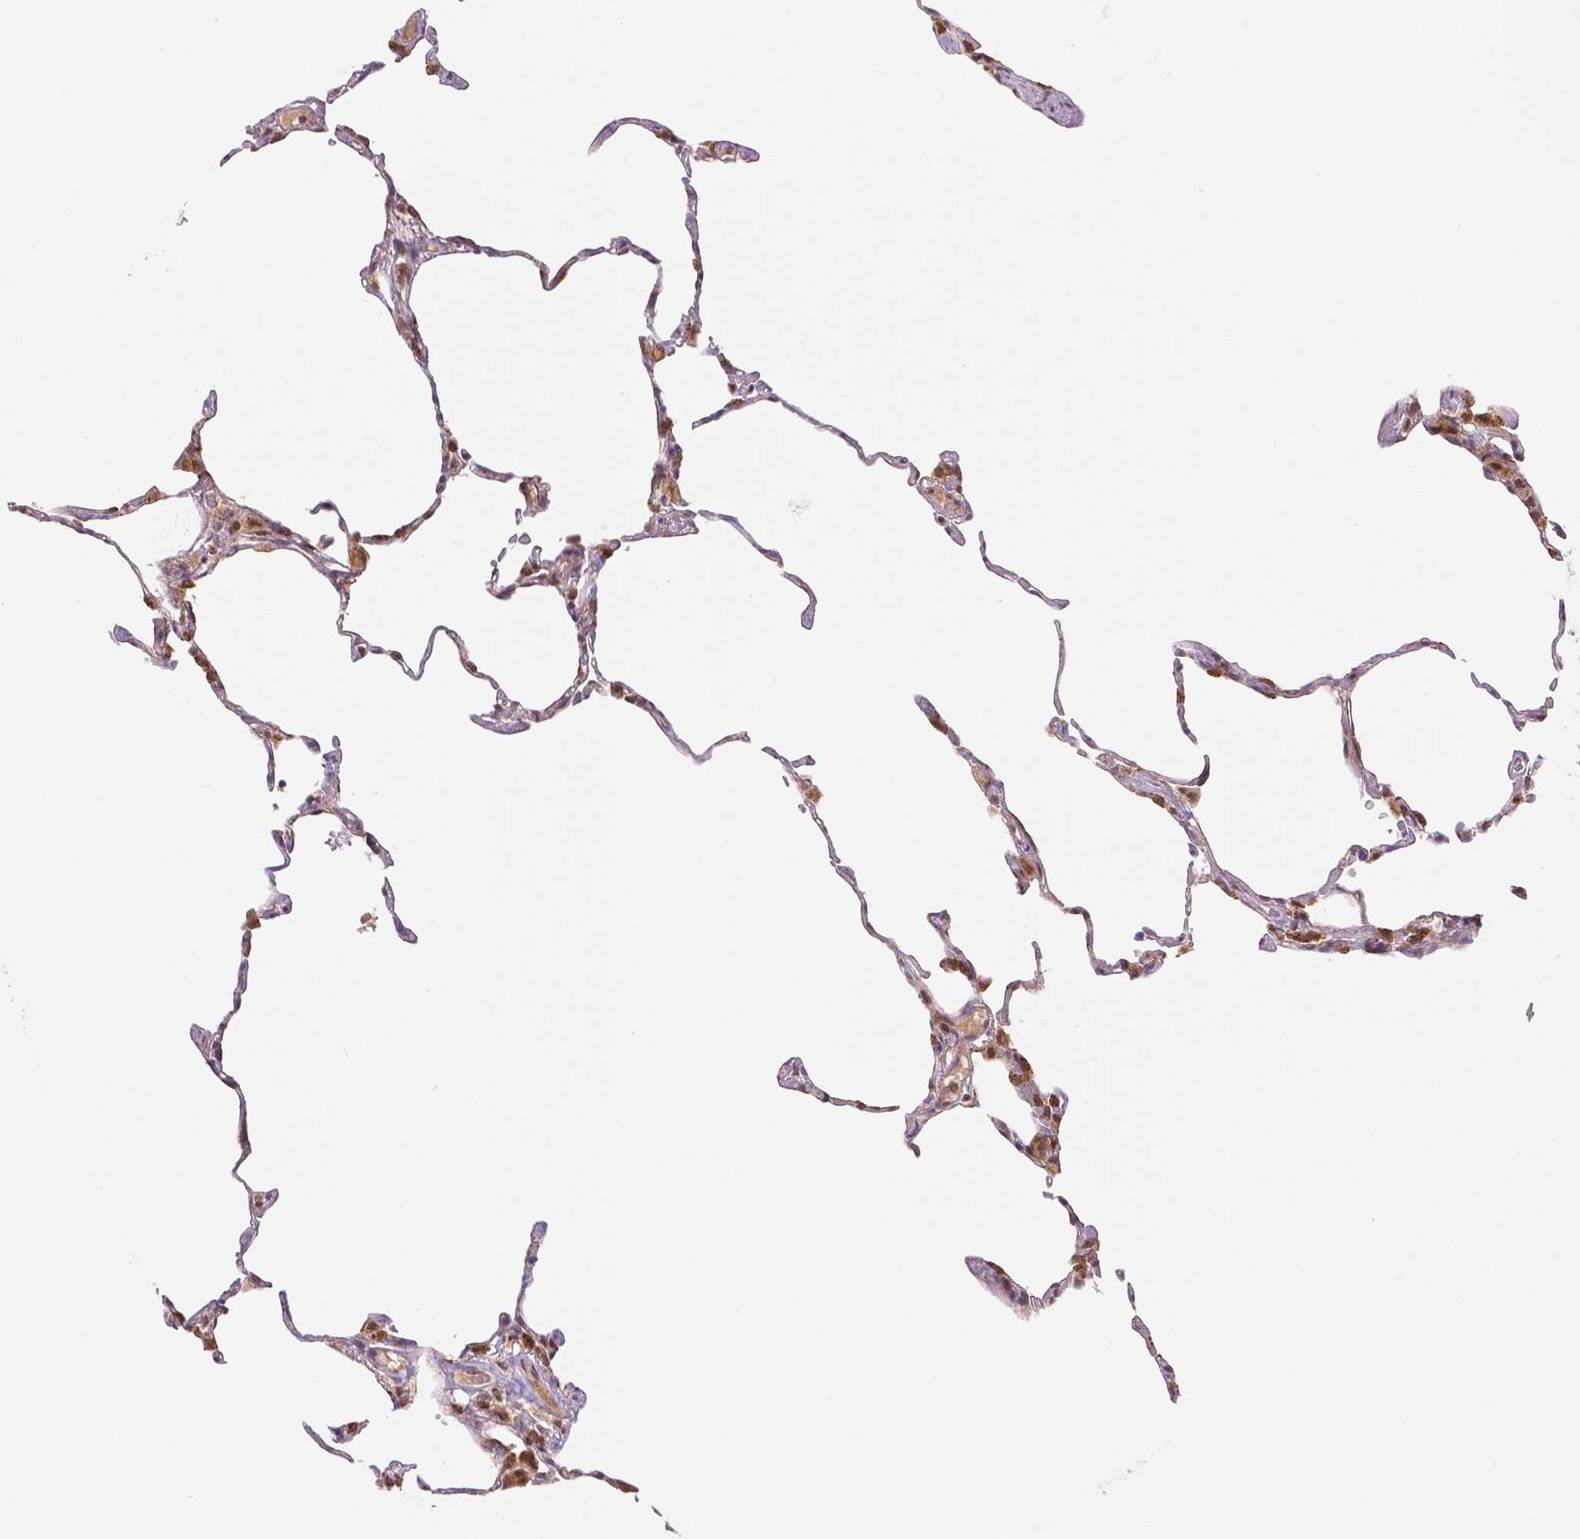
{"staining": {"intensity": "moderate", "quantity": "<25%", "location": "nuclear"}, "tissue": "lung", "cell_type": "Alveolar cells", "image_type": "normal", "snomed": [{"axis": "morphology", "description": "Normal tissue, NOS"}, {"axis": "topography", "description": "Lung"}], "caption": "IHC photomicrograph of unremarkable lung: human lung stained using immunohistochemistry (IHC) exhibits low levels of moderate protein expression localized specifically in the nuclear of alveolar cells, appearing as a nuclear brown color.", "gene": "RHOT1", "patient": {"sex": "female", "age": 57}}